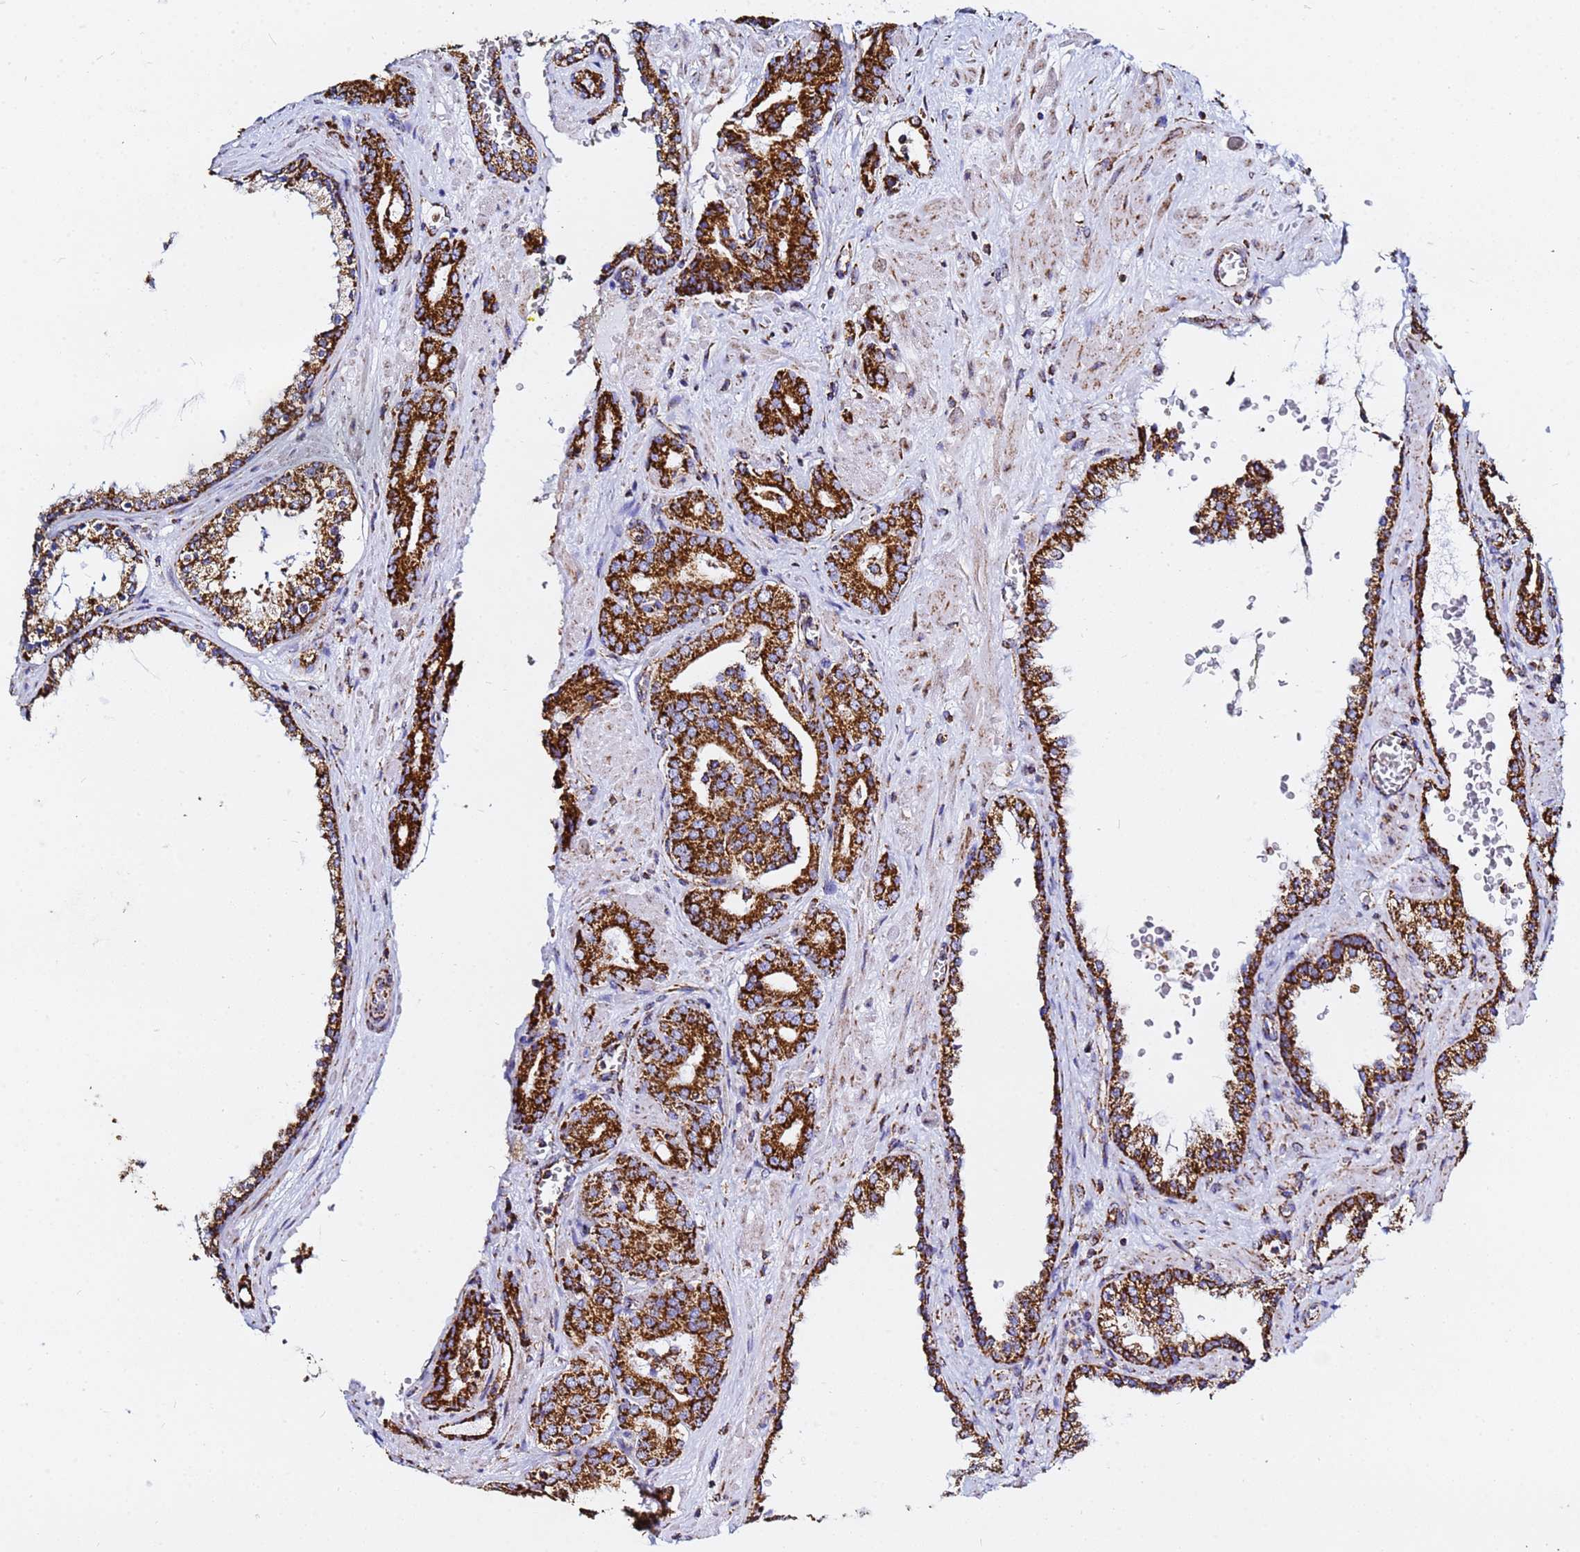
{"staining": {"intensity": "strong", "quantity": ">75%", "location": "cytoplasmic/membranous"}, "tissue": "prostate cancer", "cell_type": "Tumor cells", "image_type": "cancer", "snomed": [{"axis": "morphology", "description": "Adenocarcinoma, High grade"}, {"axis": "topography", "description": "Prostate"}], "caption": "About >75% of tumor cells in human high-grade adenocarcinoma (prostate) display strong cytoplasmic/membranous protein positivity as visualized by brown immunohistochemical staining.", "gene": "PHB2", "patient": {"sex": "male", "age": 66}}